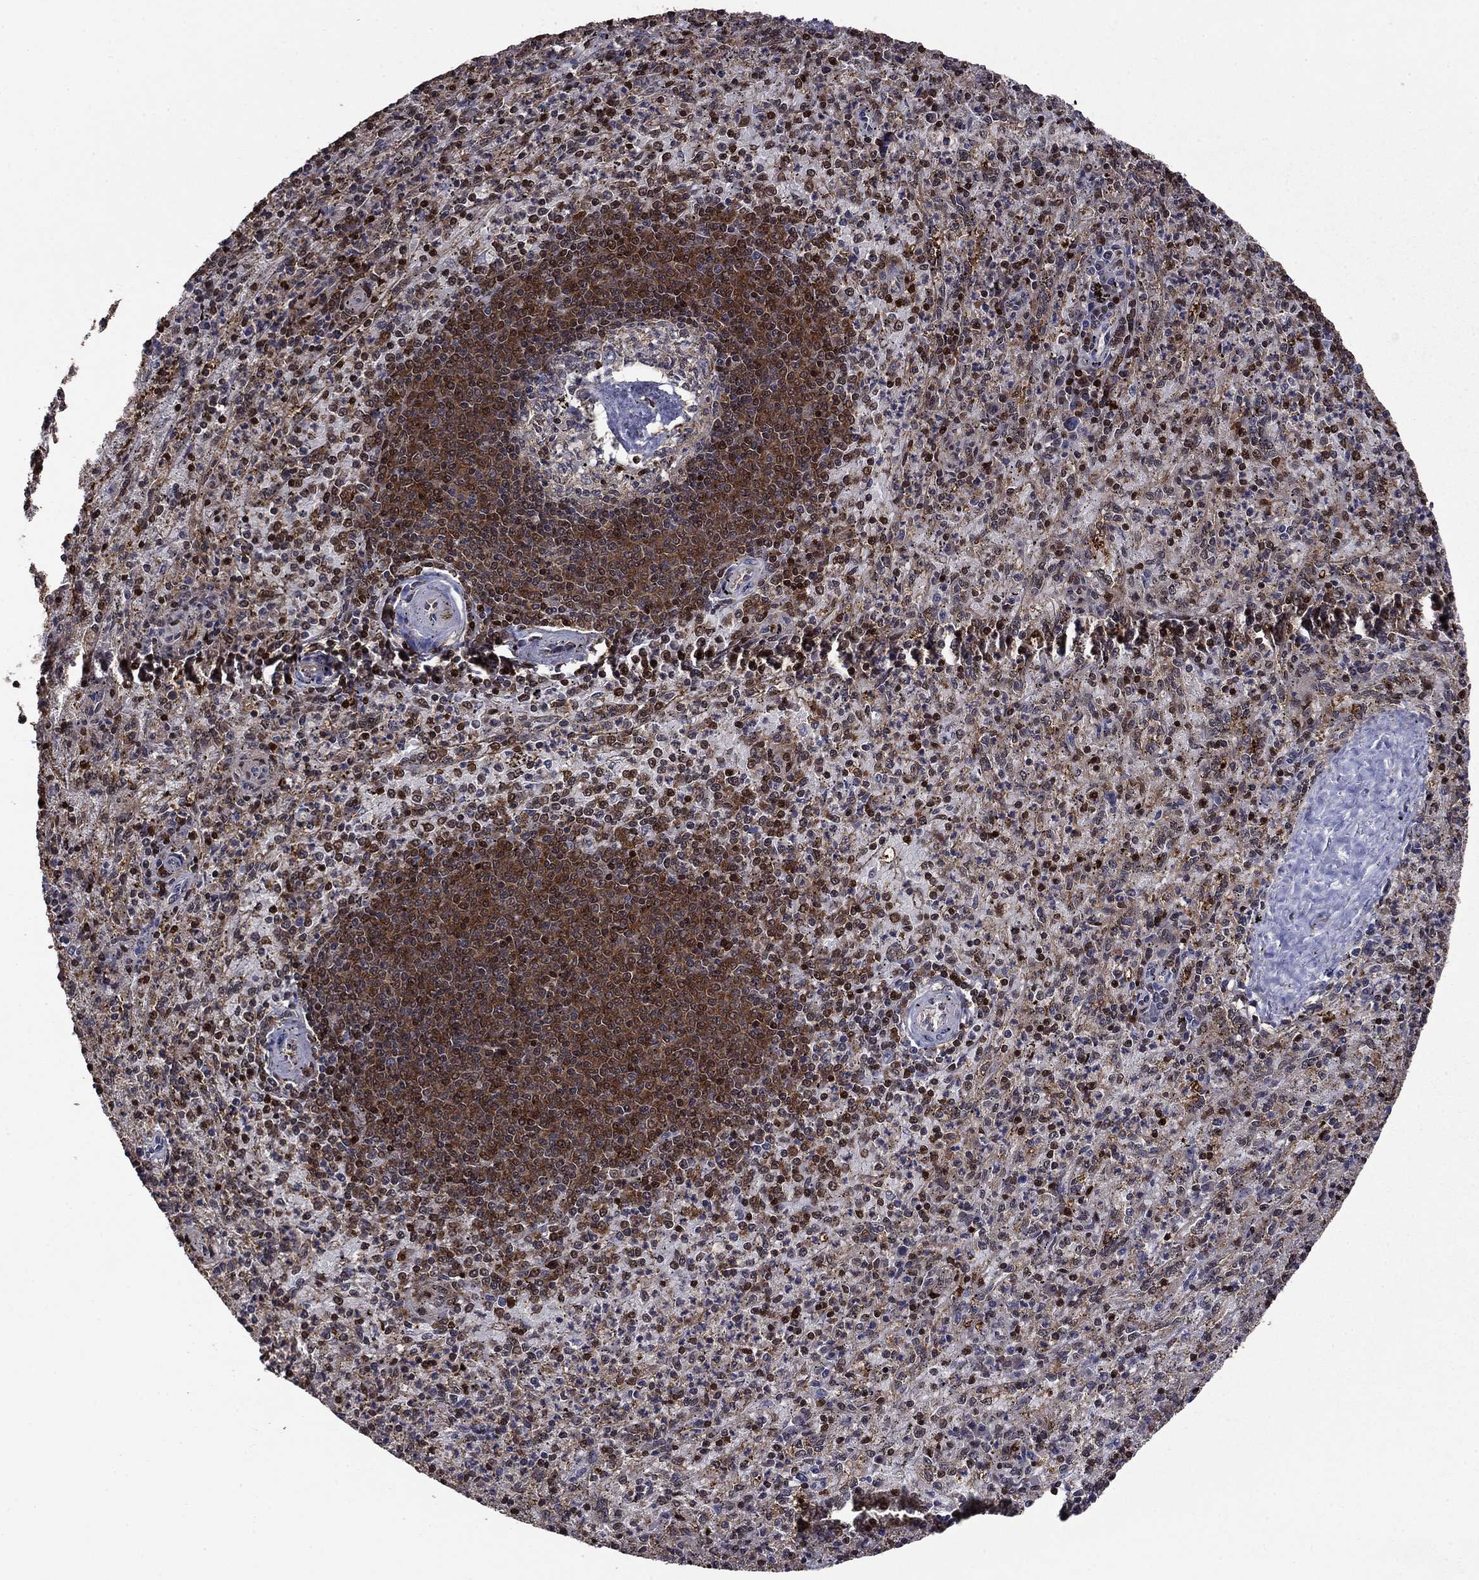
{"staining": {"intensity": "strong", "quantity": "<25%", "location": "nuclear"}, "tissue": "spleen", "cell_type": "Cells in red pulp", "image_type": "normal", "snomed": [{"axis": "morphology", "description": "Normal tissue, NOS"}, {"axis": "topography", "description": "Spleen"}], "caption": "Unremarkable spleen was stained to show a protein in brown. There is medium levels of strong nuclear expression in about <25% of cells in red pulp.", "gene": "APPBP2", "patient": {"sex": "male", "age": 60}}